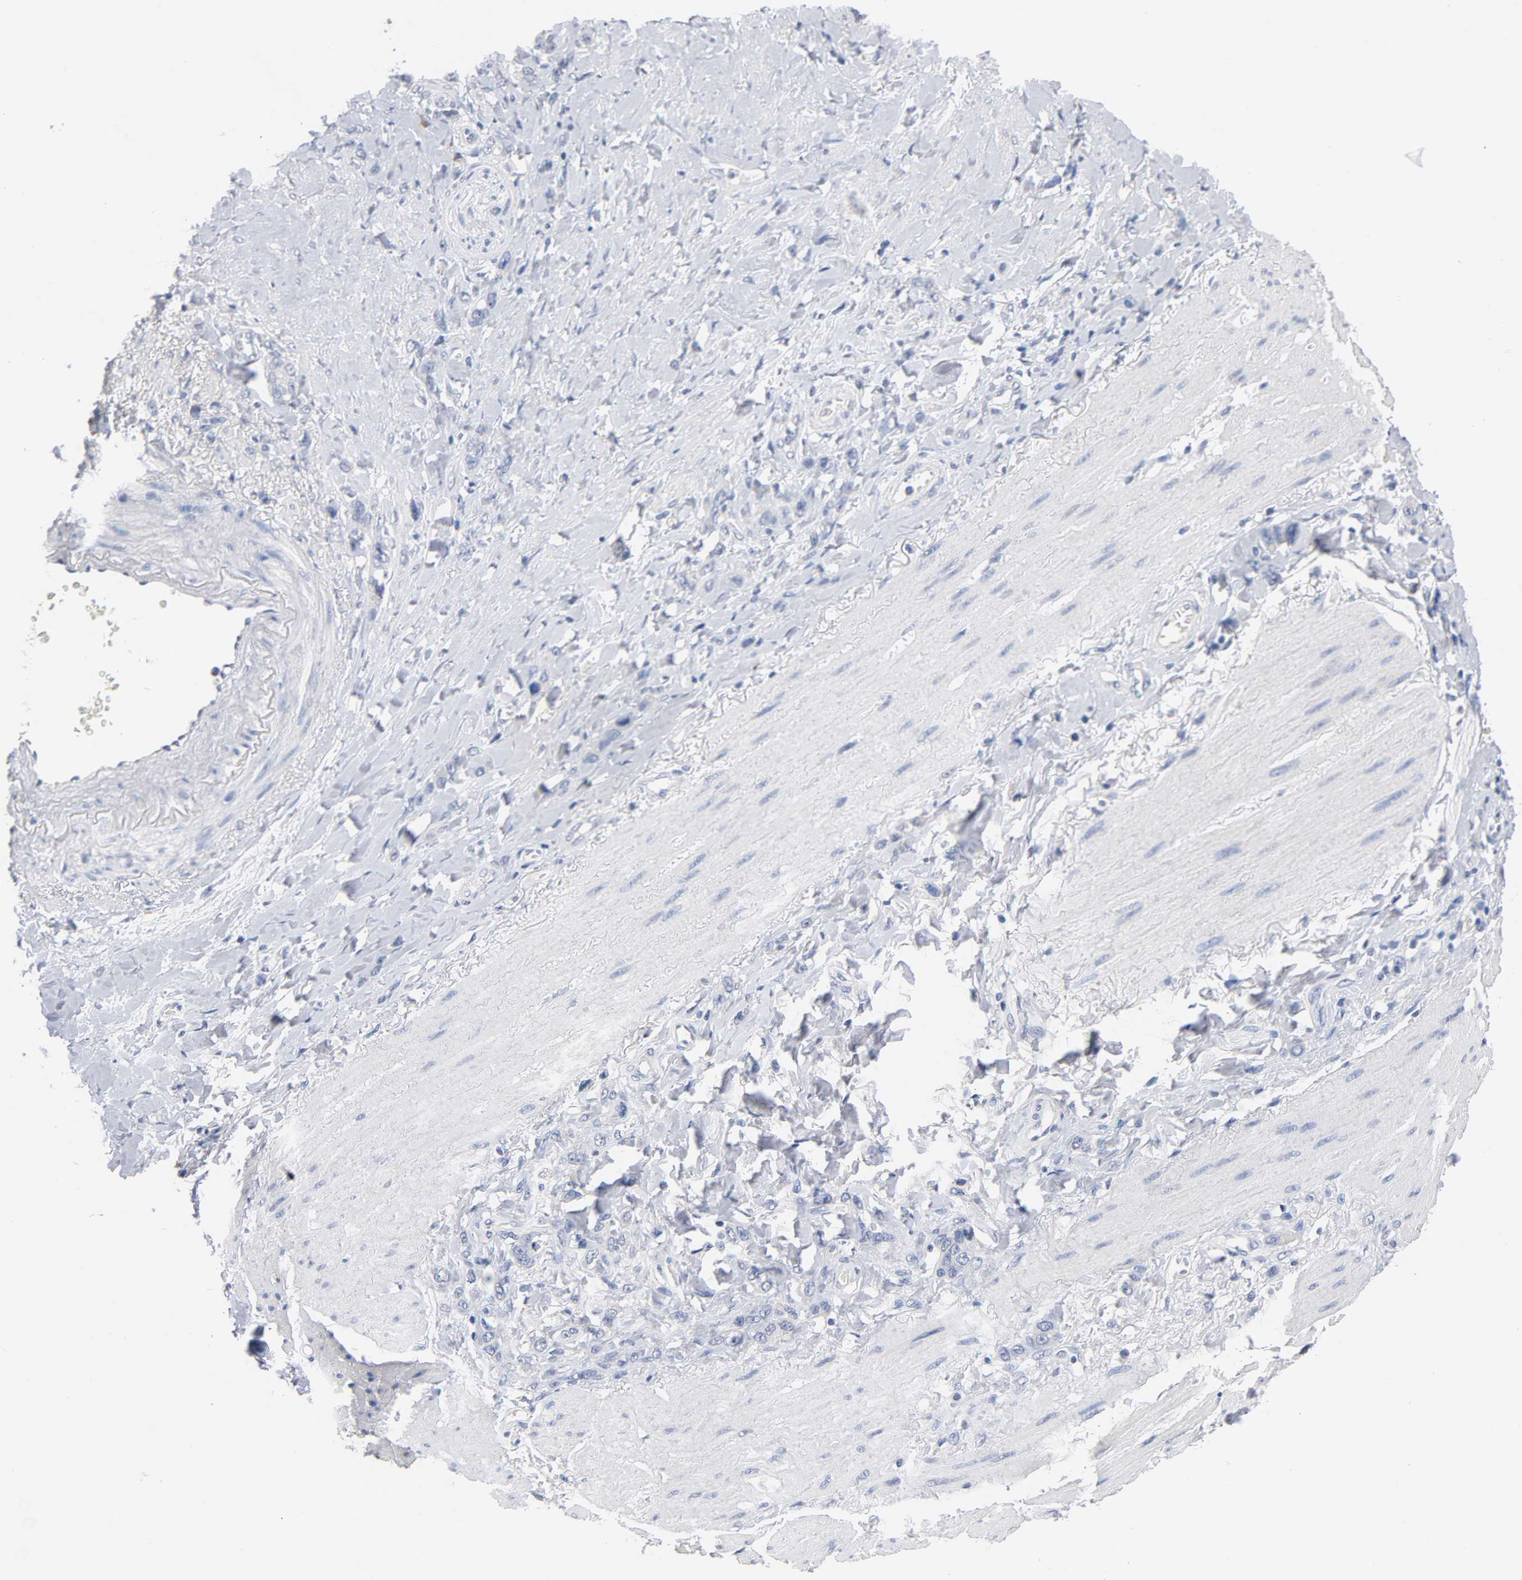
{"staining": {"intensity": "negative", "quantity": "none", "location": "none"}, "tissue": "stomach cancer", "cell_type": "Tumor cells", "image_type": "cancer", "snomed": [{"axis": "morphology", "description": "Normal tissue, NOS"}, {"axis": "morphology", "description": "Adenocarcinoma, NOS"}, {"axis": "topography", "description": "Stomach"}], "caption": "Immunohistochemistry (IHC) of human stomach adenocarcinoma shows no expression in tumor cells.", "gene": "ZCCHC13", "patient": {"sex": "male", "age": 82}}